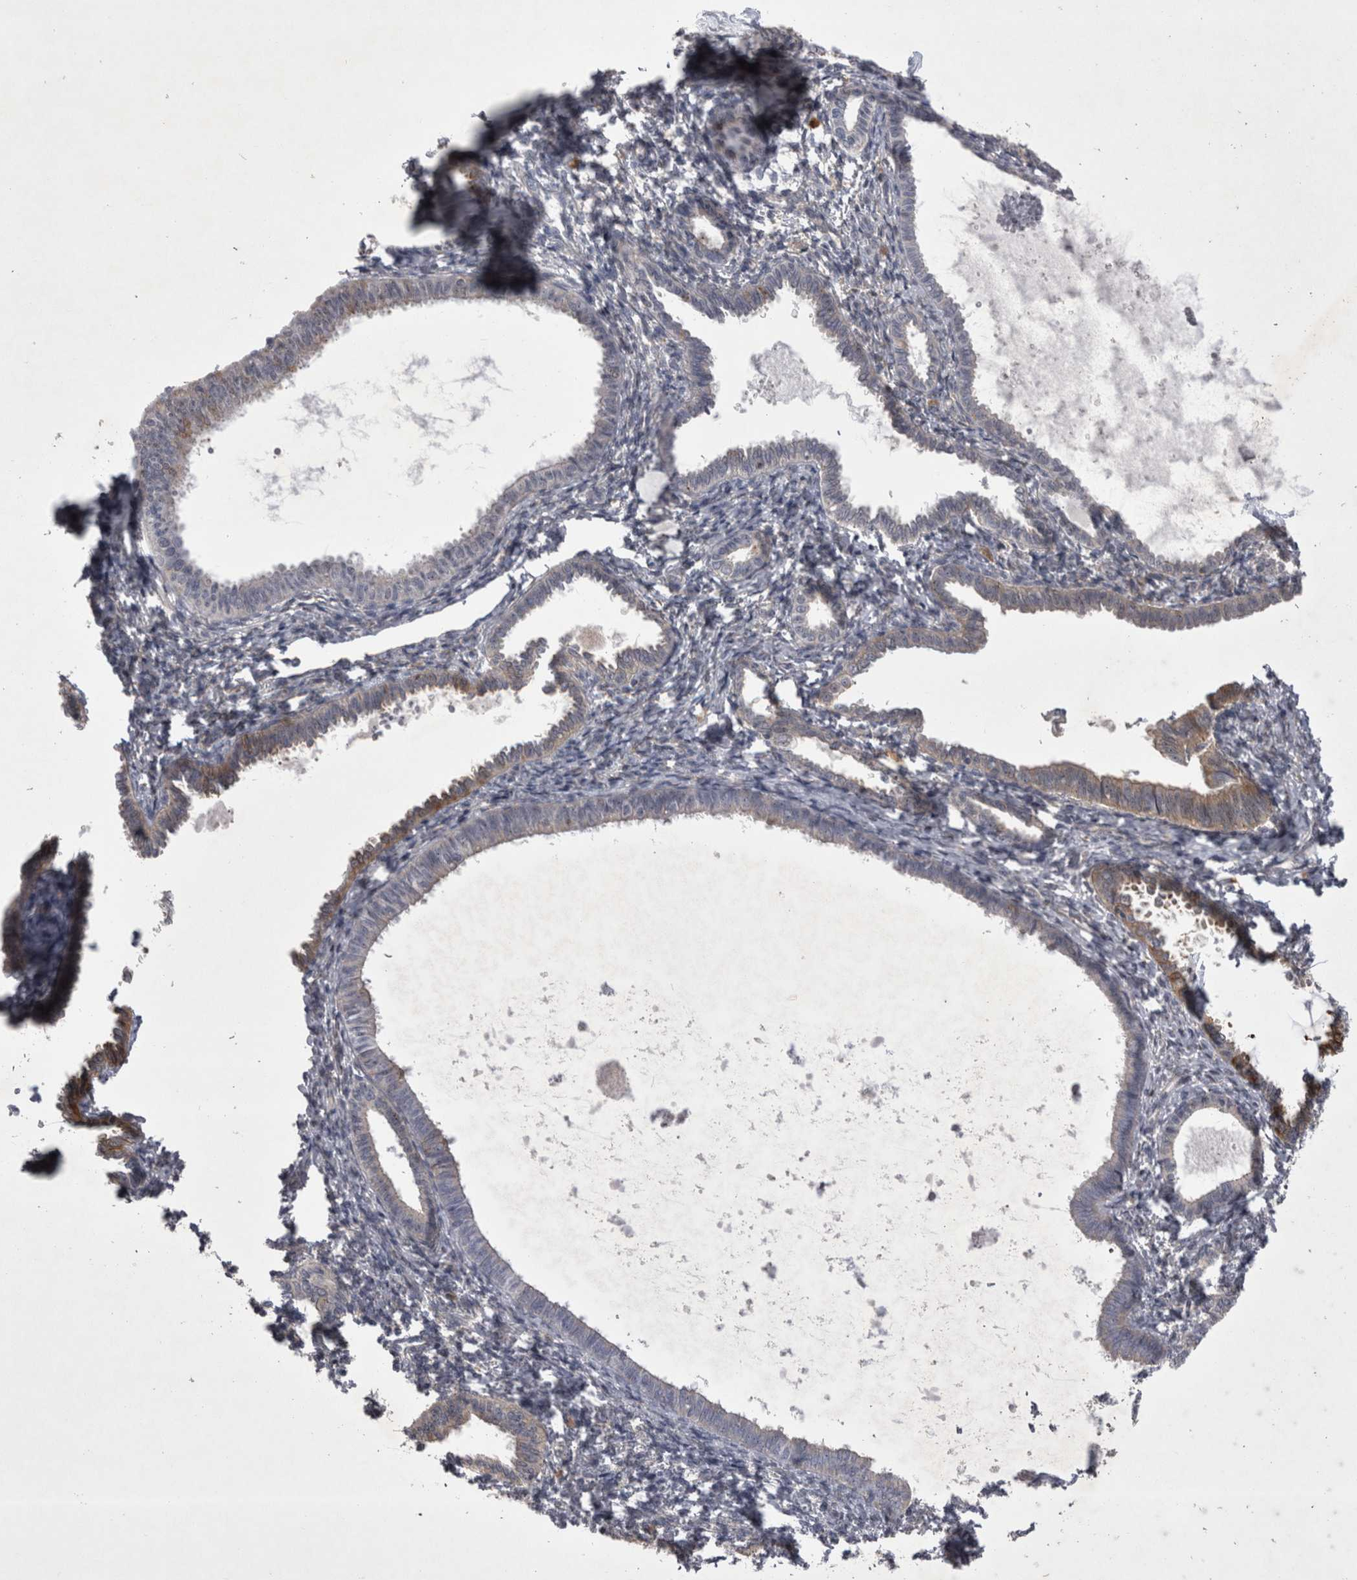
{"staining": {"intensity": "negative", "quantity": "none", "location": "none"}, "tissue": "endometrium", "cell_type": "Cells in endometrial stroma", "image_type": "normal", "snomed": [{"axis": "morphology", "description": "Normal tissue, NOS"}, {"axis": "topography", "description": "Endometrium"}], "caption": "Immunohistochemistry histopathology image of normal human endometrium stained for a protein (brown), which exhibits no staining in cells in endometrial stroma.", "gene": "CTBS", "patient": {"sex": "female", "age": 77}}